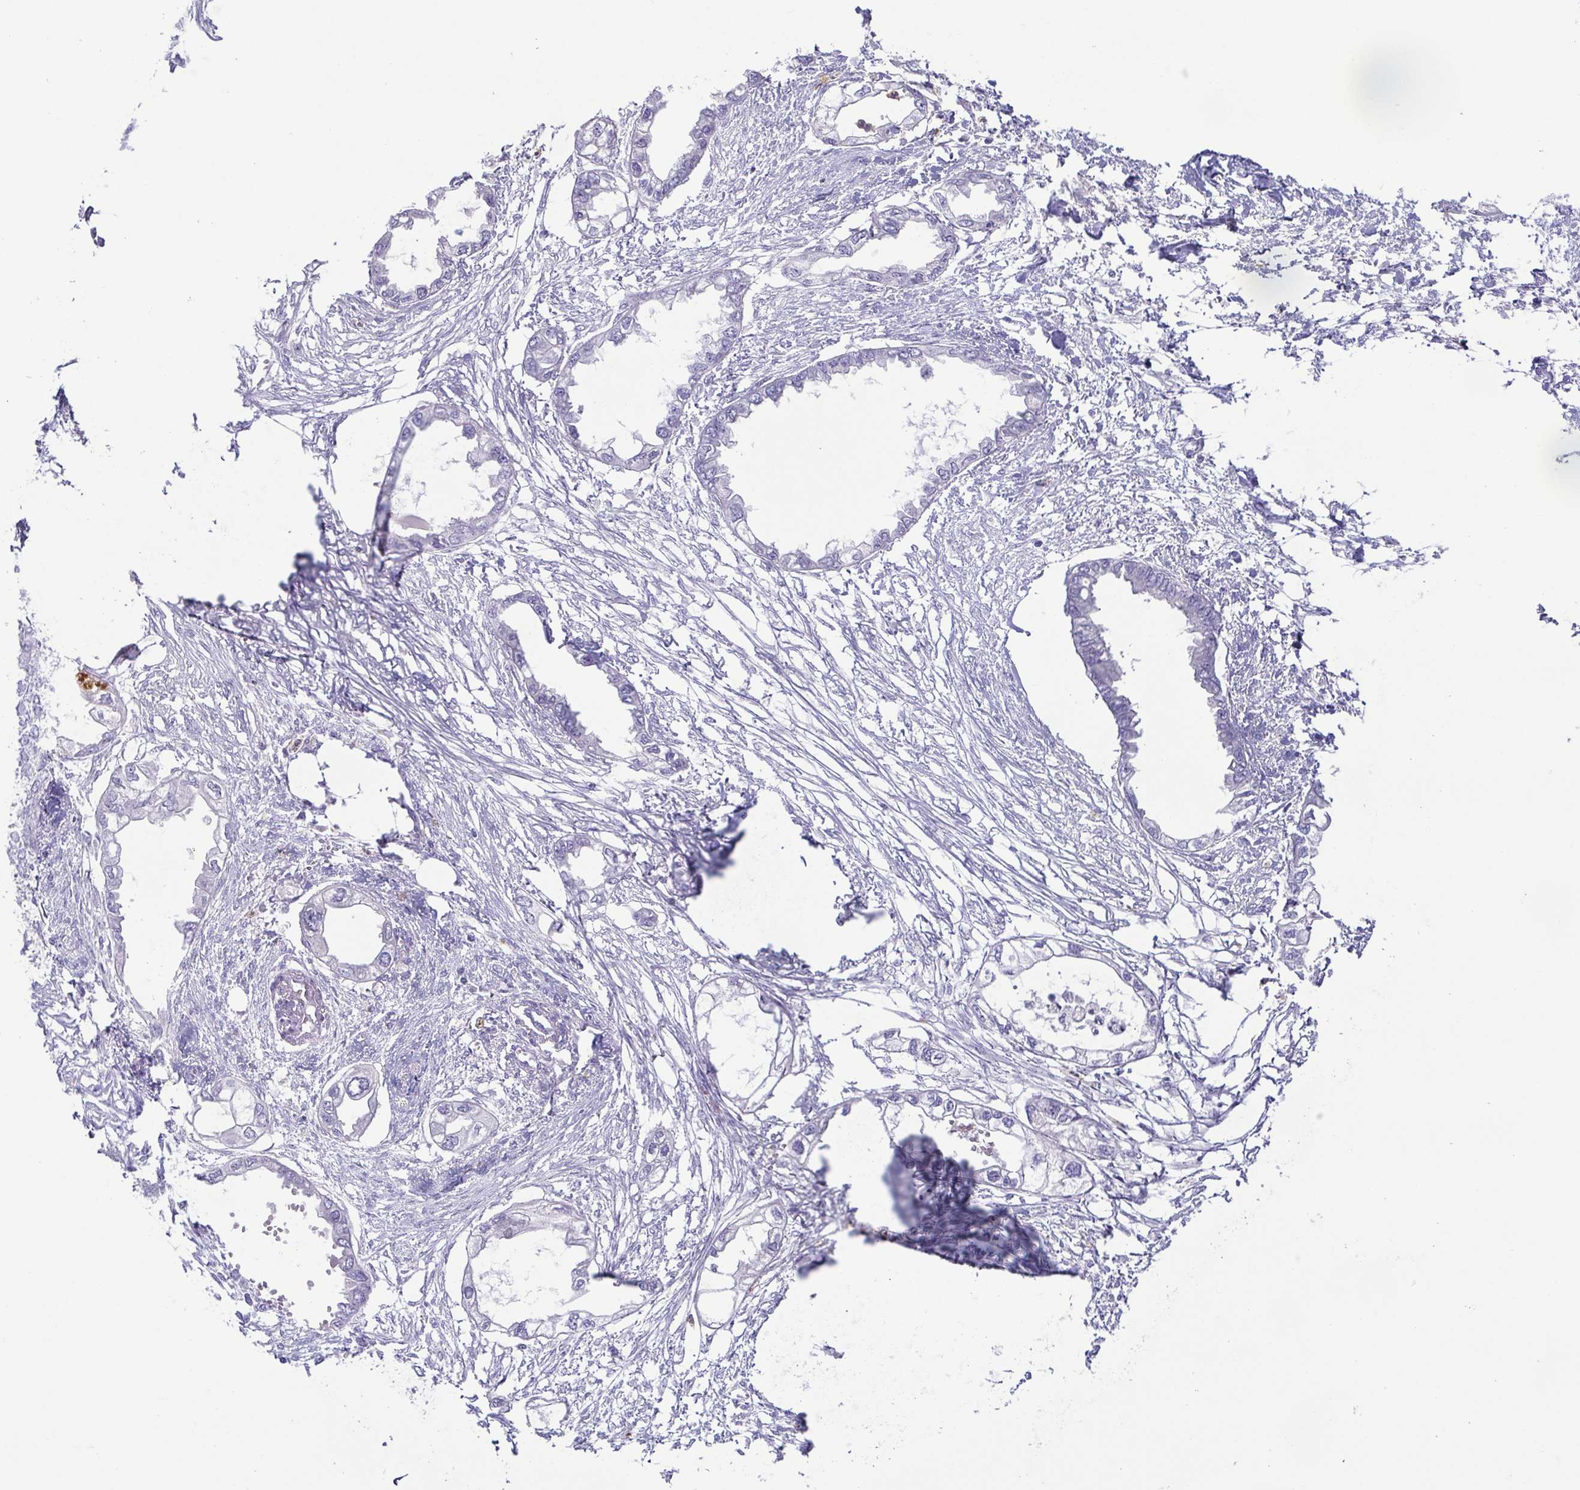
{"staining": {"intensity": "negative", "quantity": "none", "location": "none"}, "tissue": "endometrial cancer", "cell_type": "Tumor cells", "image_type": "cancer", "snomed": [{"axis": "morphology", "description": "Adenocarcinoma, NOS"}, {"axis": "morphology", "description": "Adenocarcinoma, metastatic, NOS"}, {"axis": "topography", "description": "Adipose tissue"}, {"axis": "topography", "description": "Endometrium"}], "caption": "This is an immunohistochemistry (IHC) photomicrograph of endometrial cancer. There is no positivity in tumor cells.", "gene": "AZU1", "patient": {"sex": "female", "age": 67}}